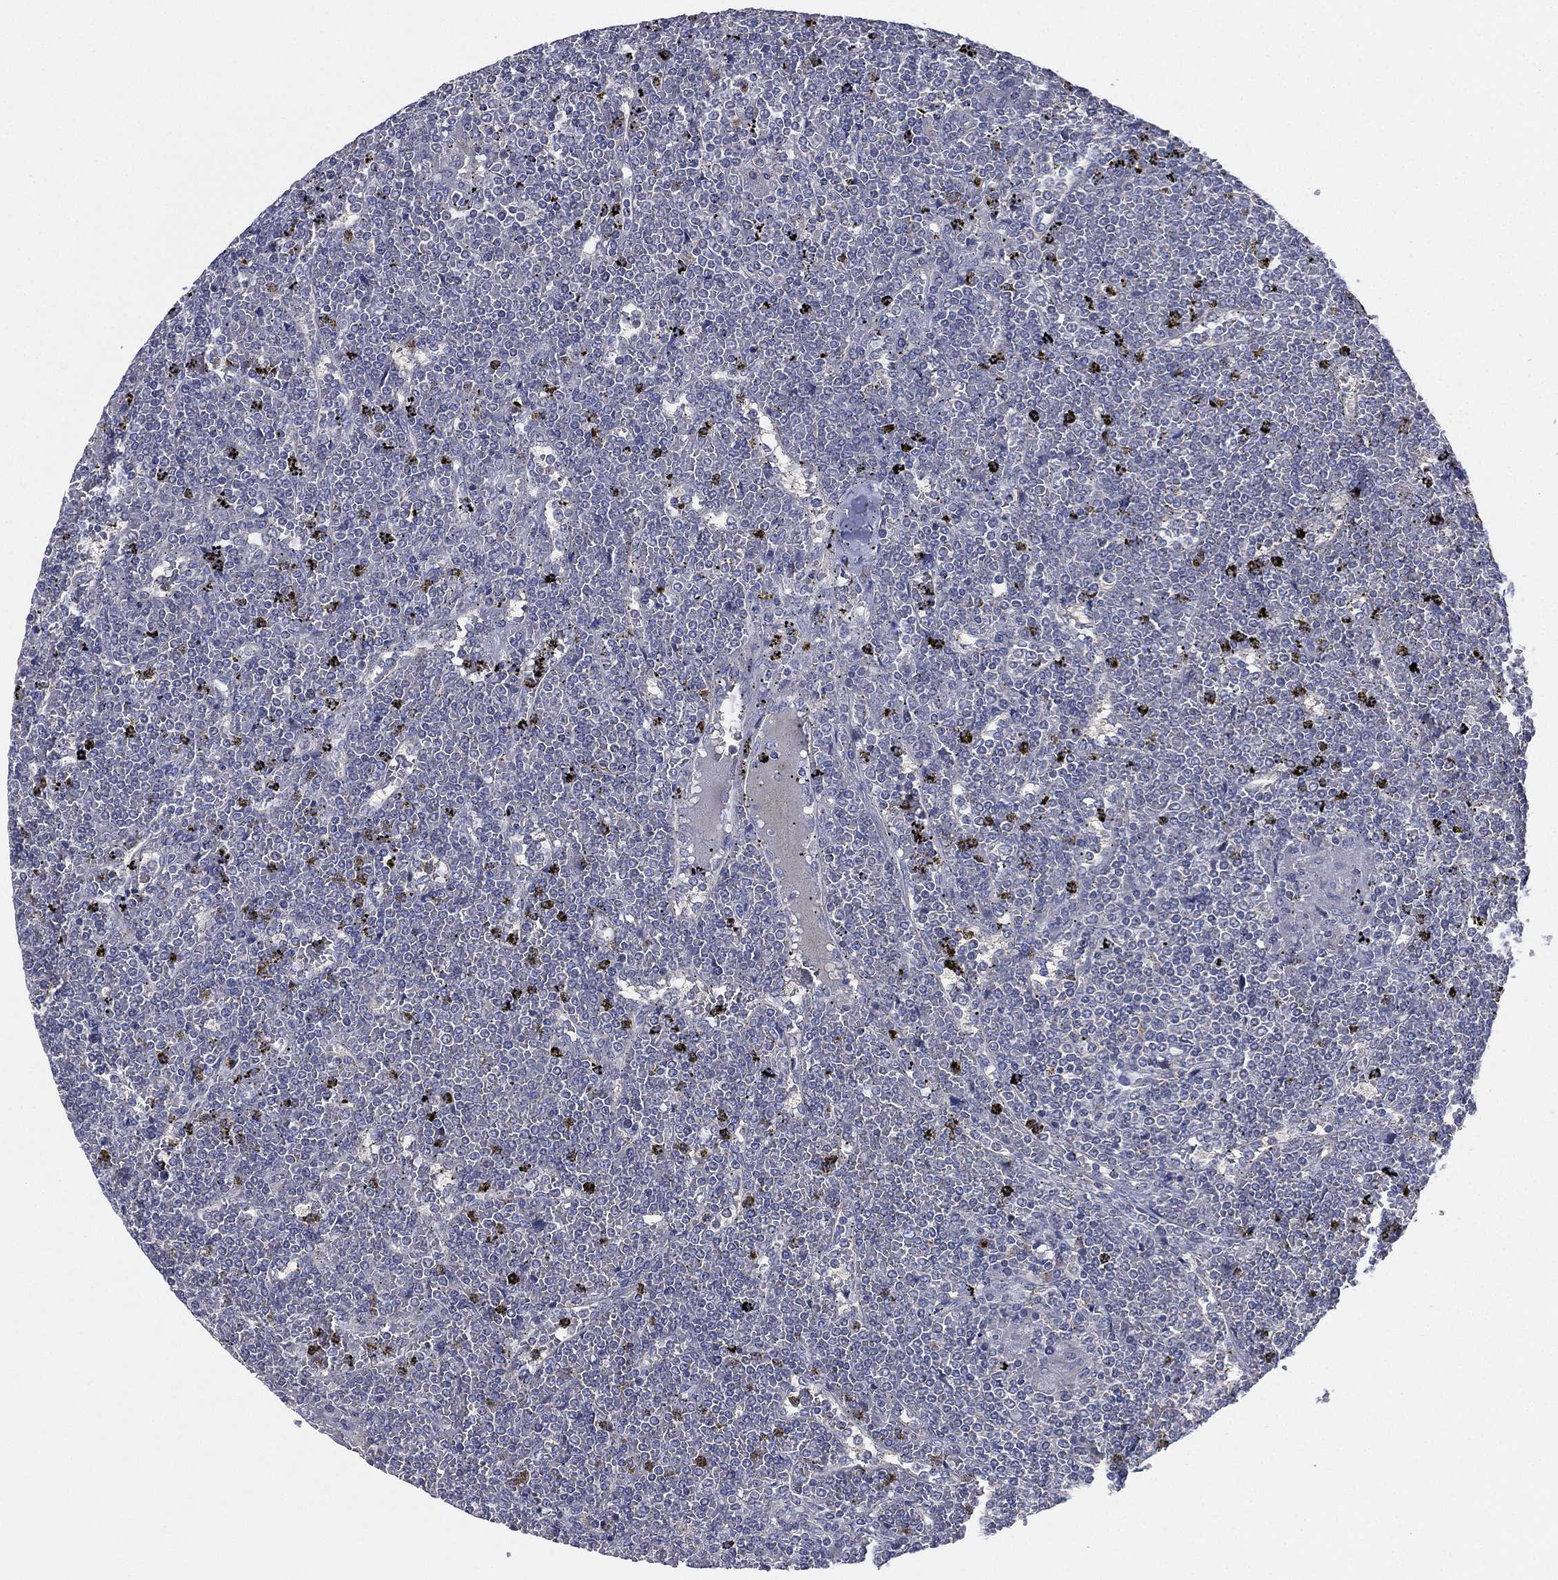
{"staining": {"intensity": "negative", "quantity": "none", "location": "none"}, "tissue": "lymphoma", "cell_type": "Tumor cells", "image_type": "cancer", "snomed": [{"axis": "morphology", "description": "Malignant lymphoma, non-Hodgkin's type, Low grade"}, {"axis": "topography", "description": "Spleen"}], "caption": "This is an immunohistochemistry photomicrograph of human malignant lymphoma, non-Hodgkin's type (low-grade). There is no staining in tumor cells.", "gene": "ATP8A2", "patient": {"sex": "female", "age": 19}}